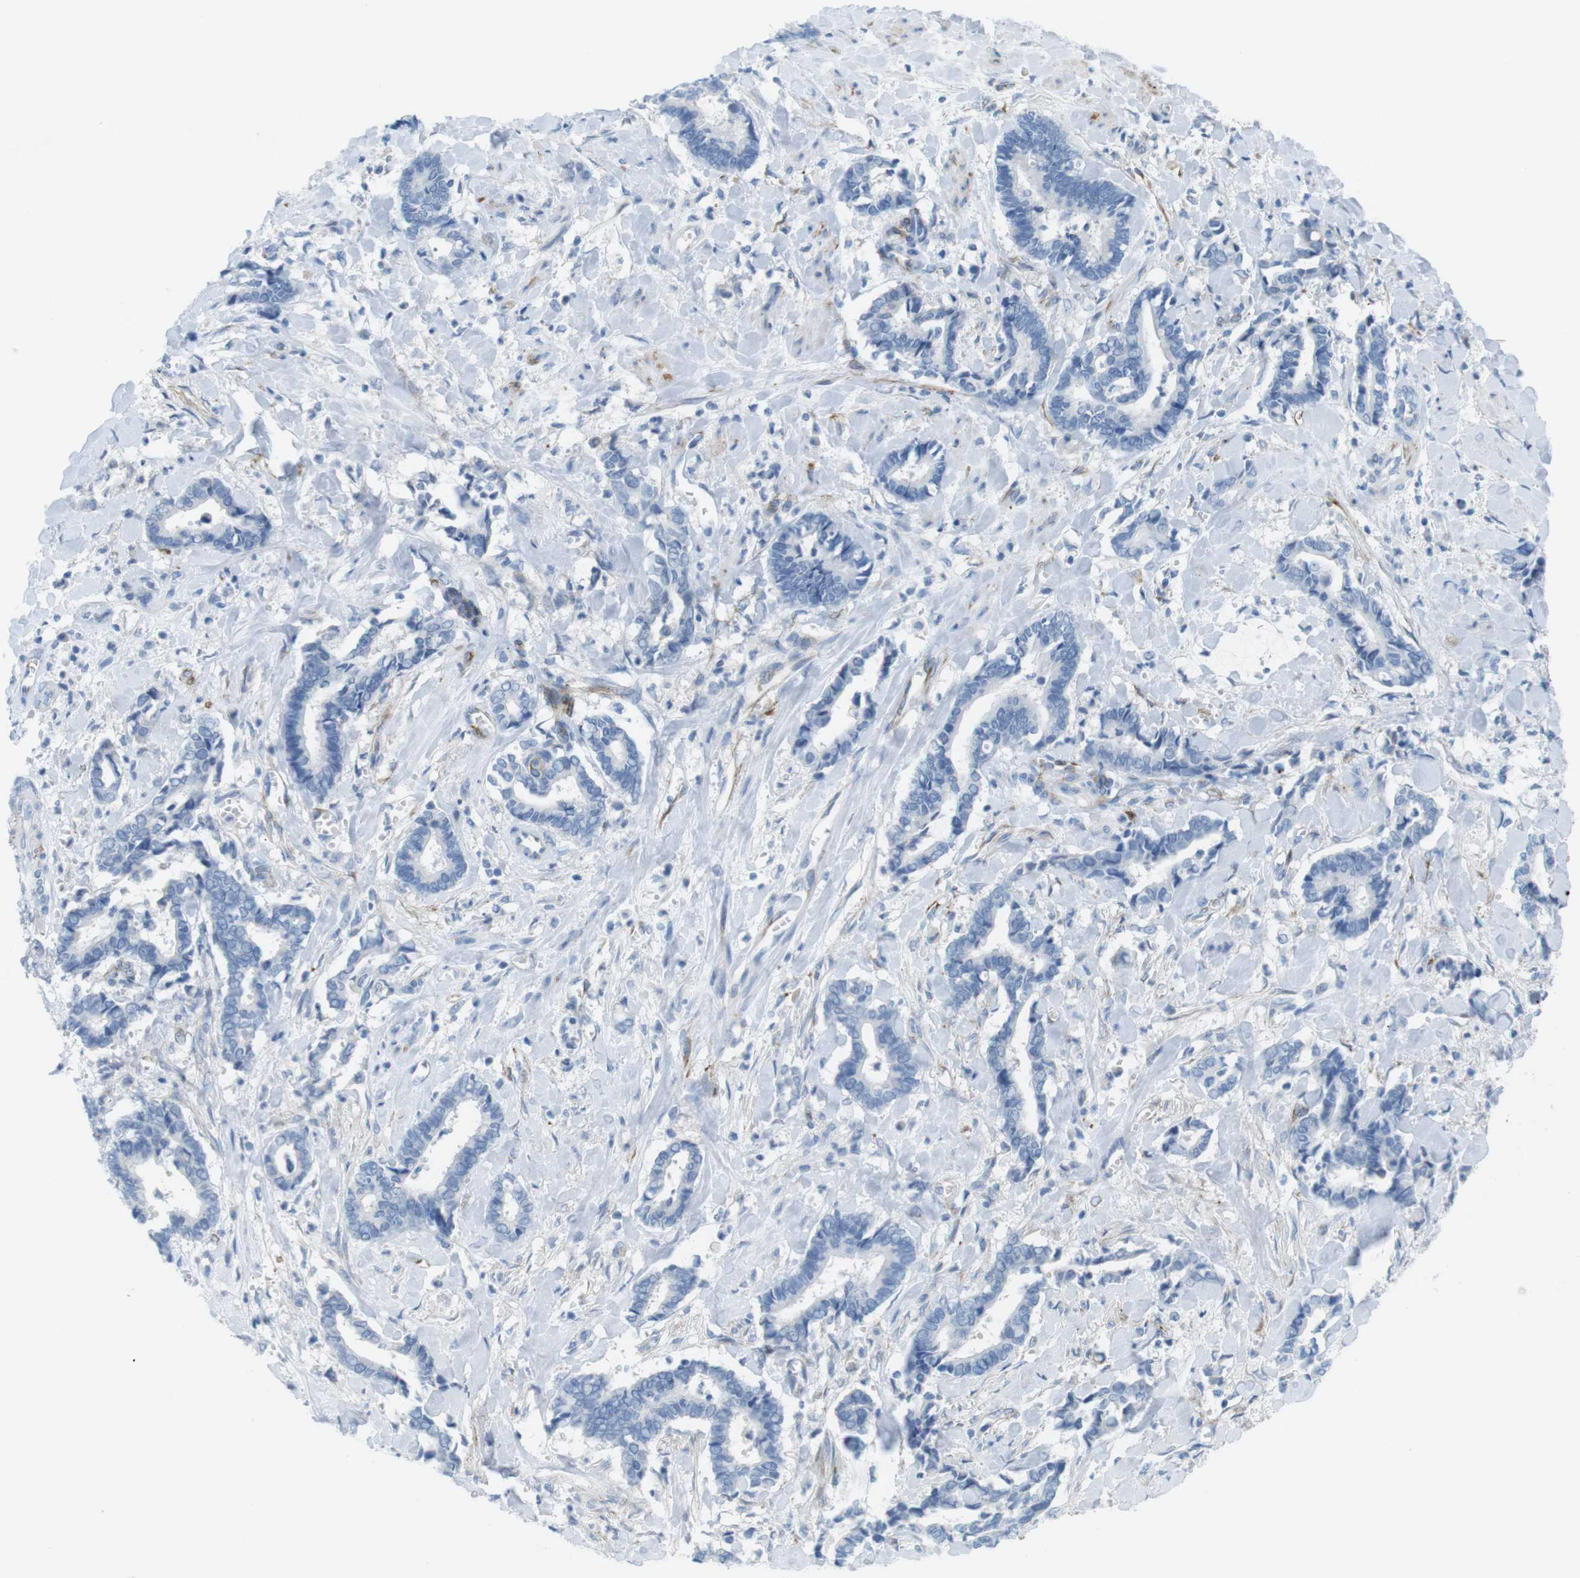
{"staining": {"intensity": "negative", "quantity": "none", "location": "none"}, "tissue": "cervical cancer", "cell_type": "Tumor cells", "image_type": "cancer", "snomed": [{"axis": "morphology", "description": "Adenocarcinoma, NOS"}, {"axis": "topography", "description": "Cervix"}], "caption": "Histopathology image shows no protein staining in tumor cells of adenocarcinoma (cervical) tissue.", "gene": "MYH9", "patient": {"sex": "female", "age": 44}}